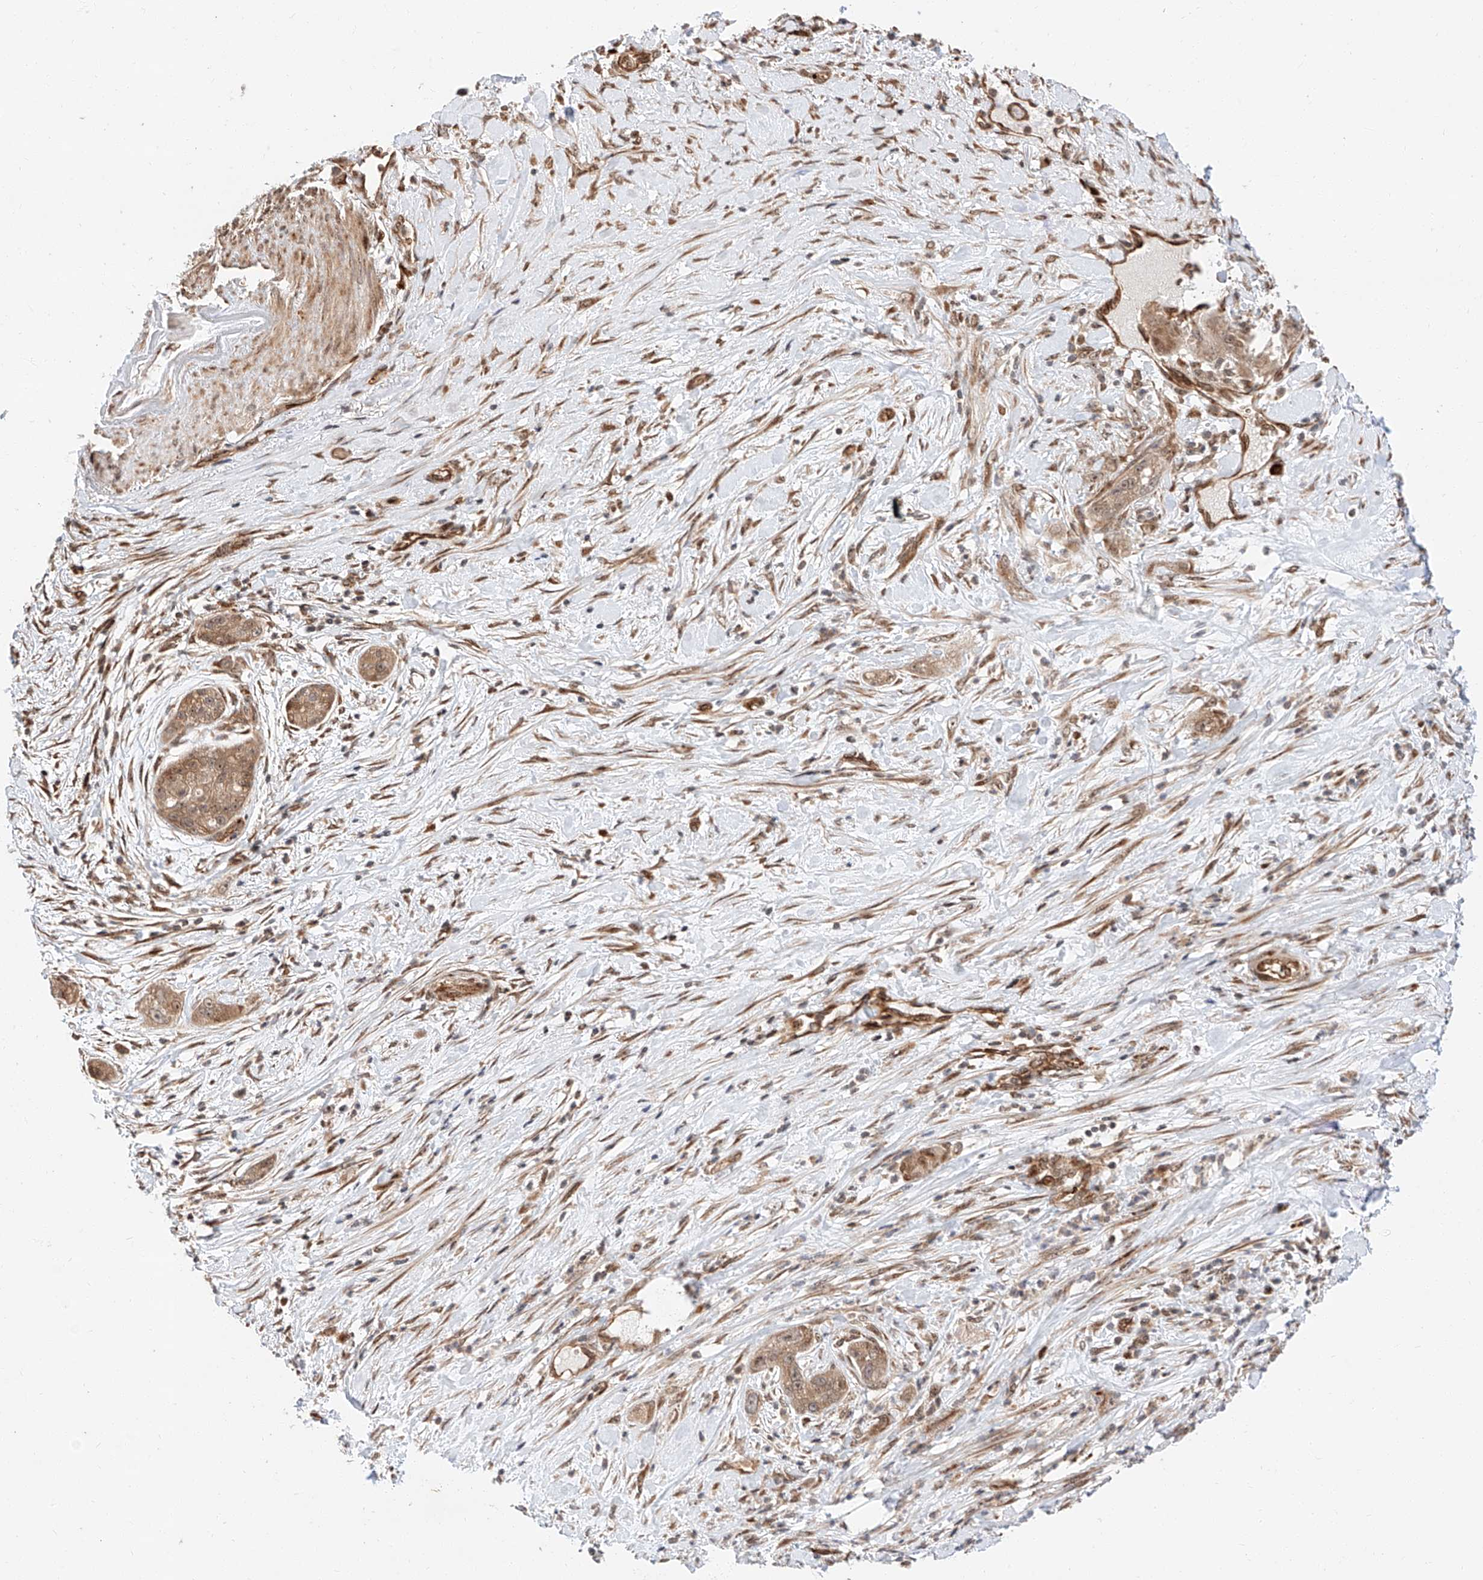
{"staining": {"intensity": "weak", "quantity": ">75%", "location": "cytoplasmic/membranous"}, "tissue": "pancreatic cancer", "cell_type": "Tumor cells", "image_type": "cancer", "snomed": [{"axis": "morphology", "description": "Adenocarcinoma, NOS"}, {"axis": "topography", "description": "Pancreas"}], "caption": "Tumor cells demonstrate weak cytoplasmic/membranous expression in approximately >75% of cells in pancreatic cancer (adenocarcinoma). (DAB (3,3'-diaminobenzidine) IHC, brown staining for protein, blue staining for nuclei).", "gene": "THTPA", "patient": {"sex": "female", "age": 78}}